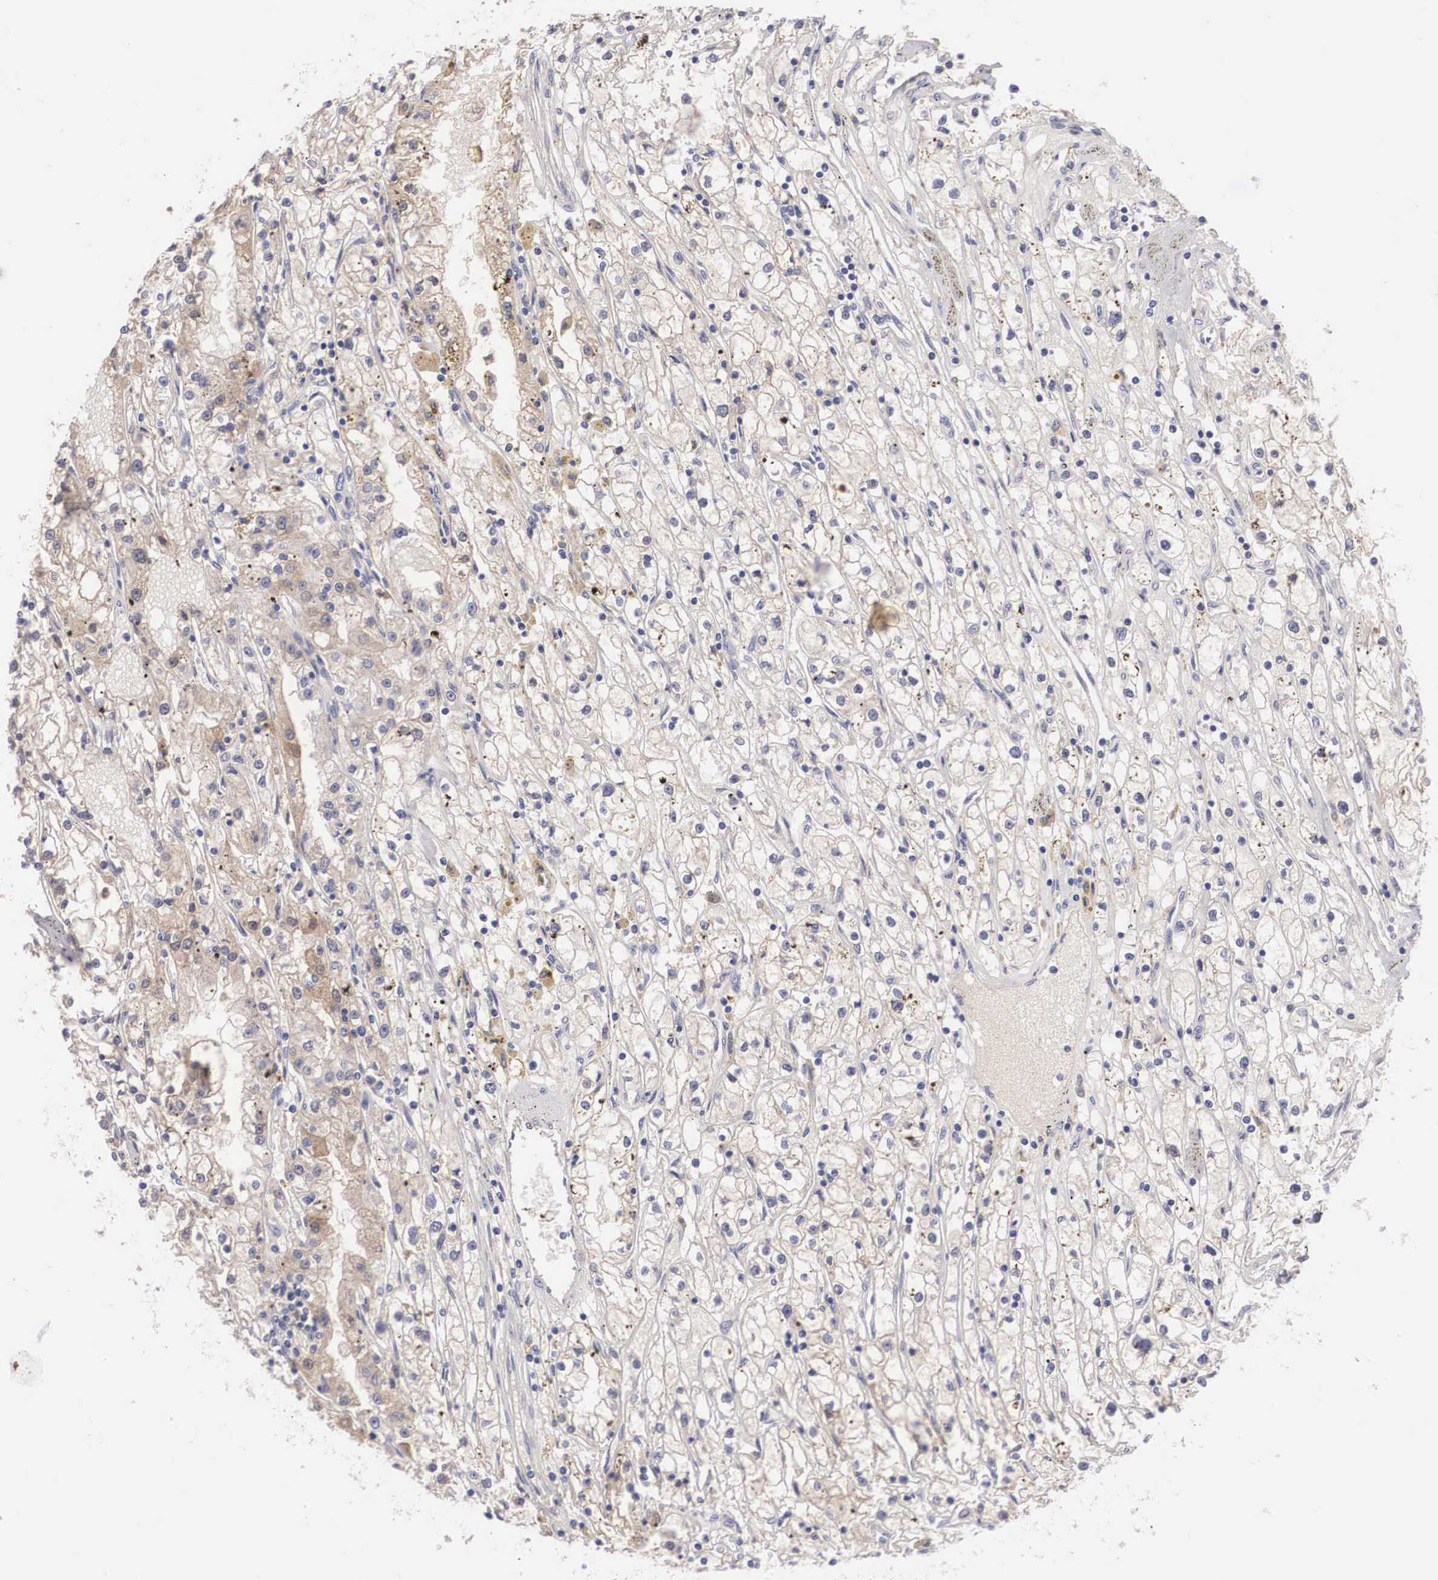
{"staining": {"intensity": "negative", "quantity": "none", "location": "none"}, "tissue": "renal cancer", "cell_type": "Tumor cells", "image_type": "cancer", "snomed": [{"axis": "morphology", "description": "Adenocarcinoma, NOS"}, {"axis": "topography", "description": "Kidney"}], "caption": "Tumor cells are negative for protein expression in human renal cancer.", "gene": "ABHD4", "patient": {"sex": "male", "age": 56}}